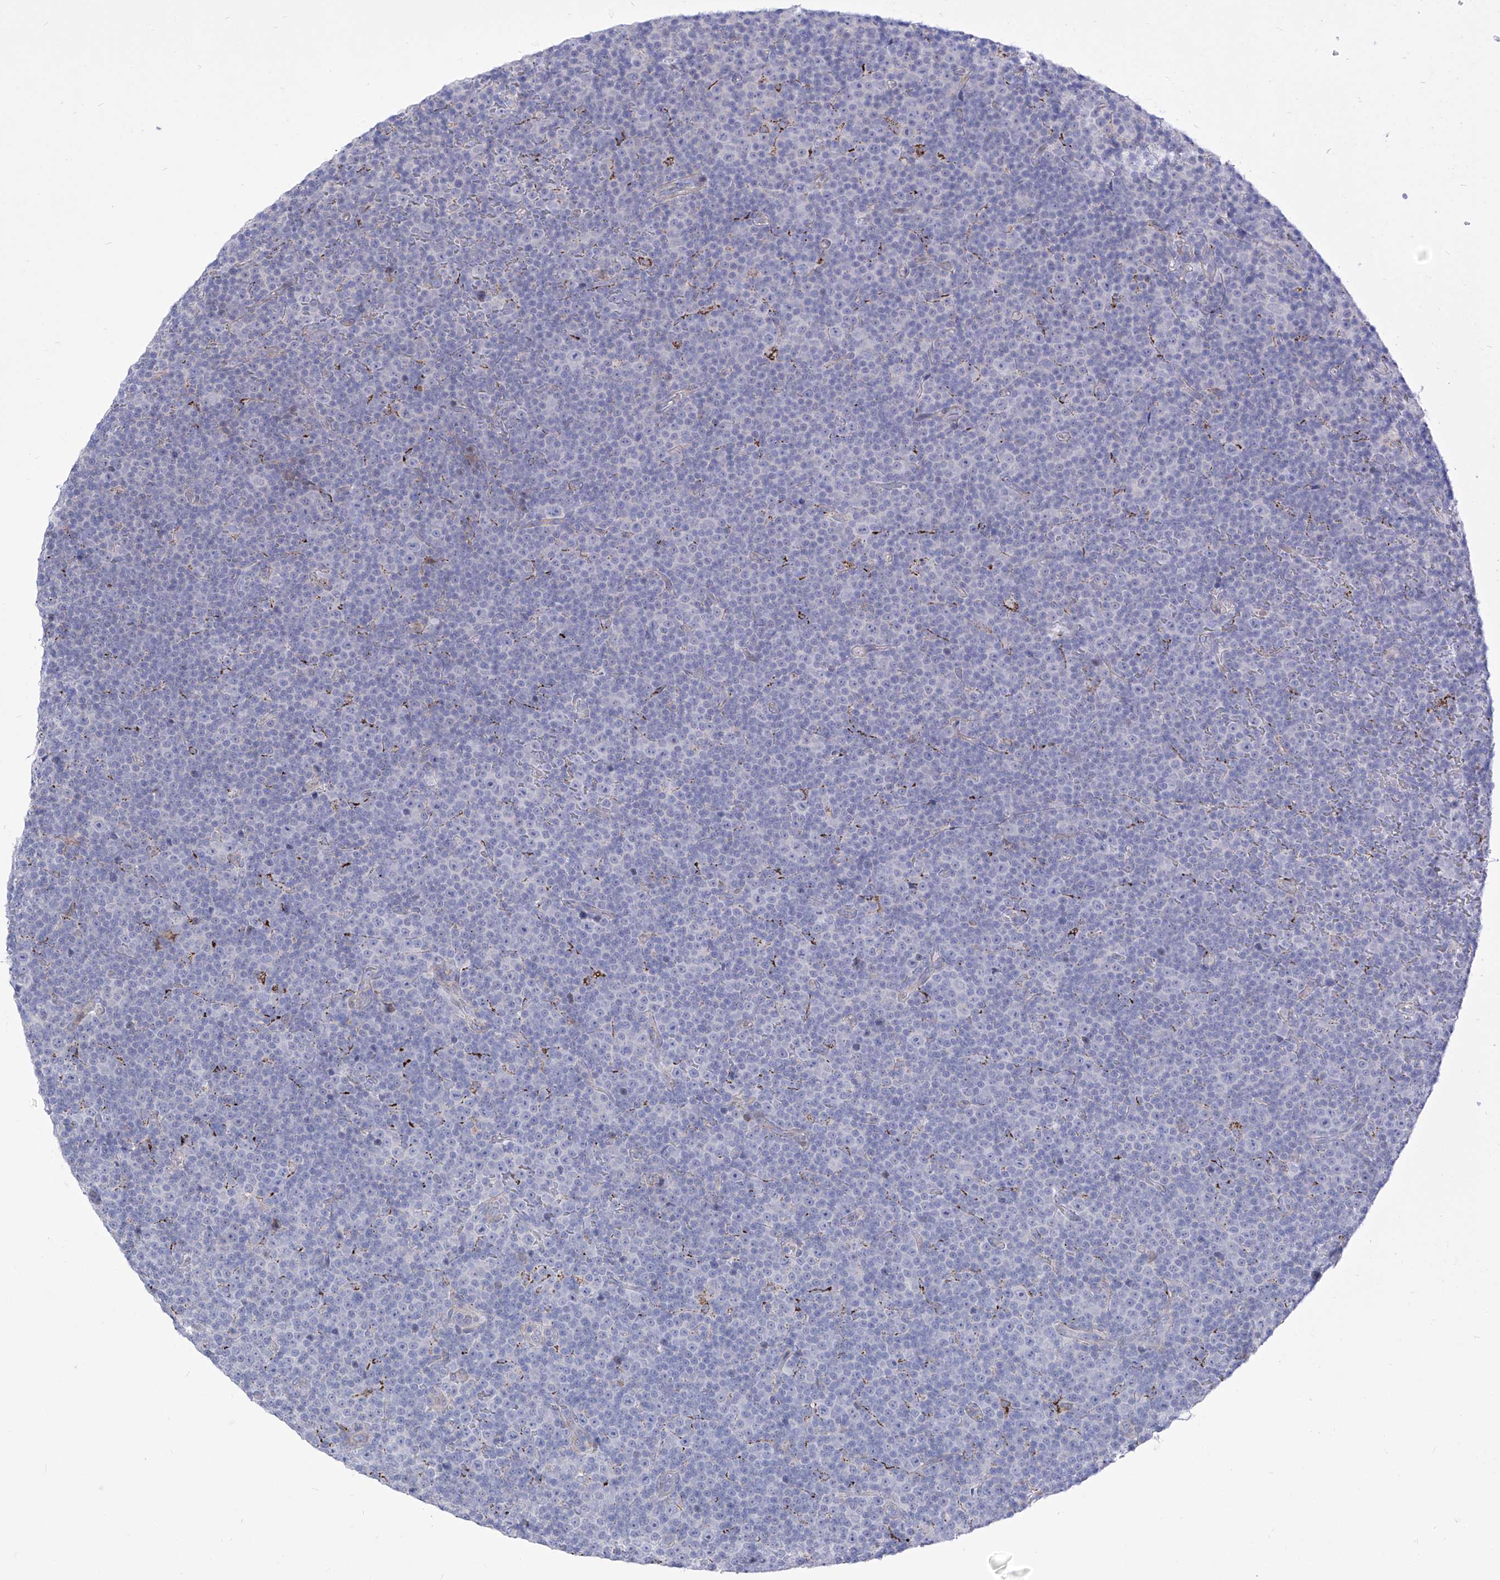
{"staining": {"intensity": "negative", "quantity": "none", "location": "none"}, "tissue": "lymphoma", "cell_type": "Tumor cells", "image_type": "cancer", "snomed": [{"axis": "morphology", "description": "Malignant lymphoma, non-Hodgkin's type, Low grade"}, {"axis": "topography", "description": "Lymph node"}], "caption": "A high-resolution image shows immunohistochemistry (IHC) staining of lymphoma, which displays no significant expression in tumor cells.", "gene": "C1orf87", "patient": {"sex": "female", "age": 67}}